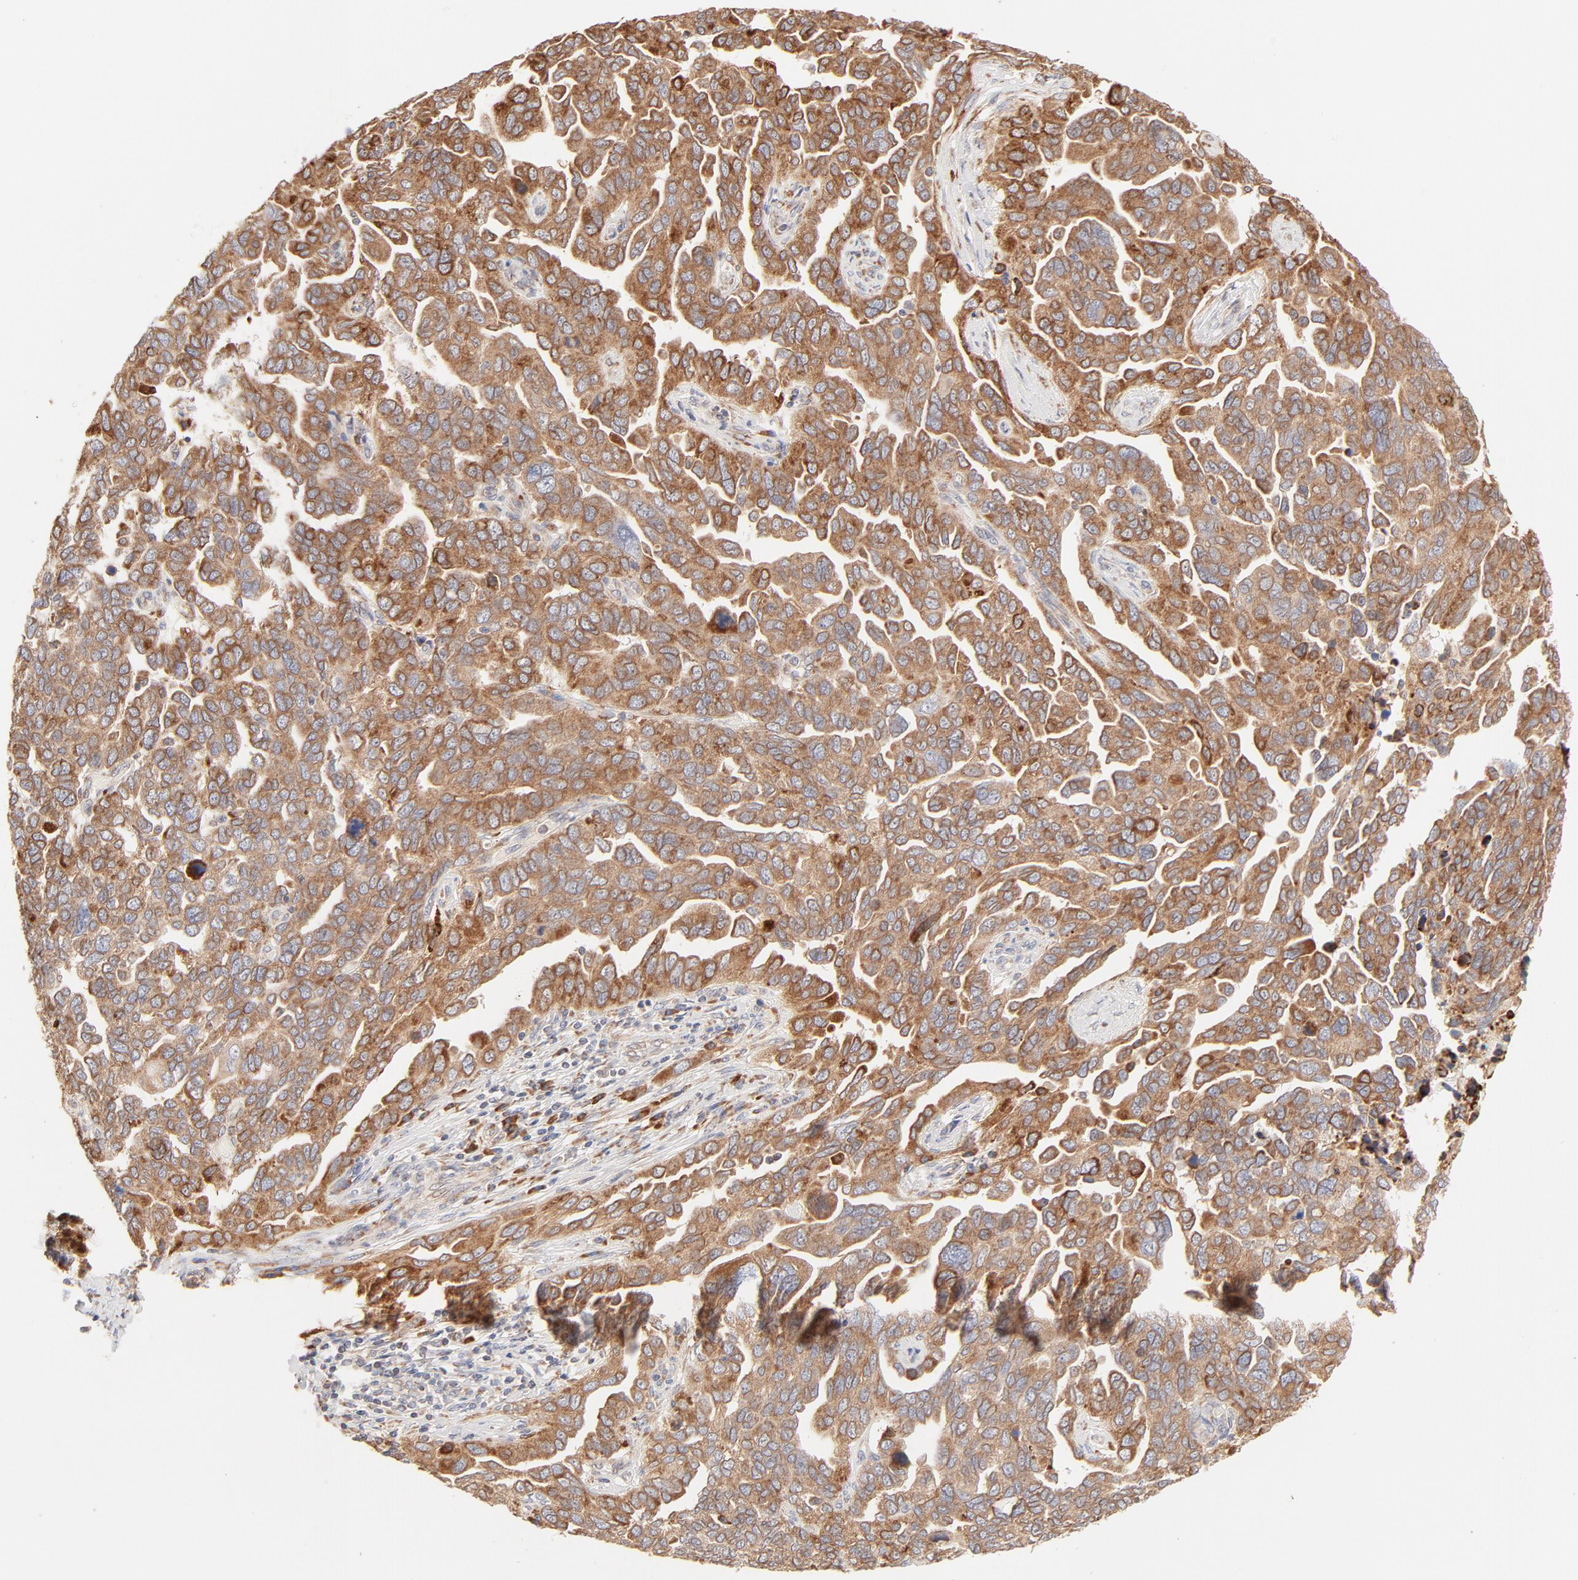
{"staining": {"intensity": "strong", "quantity": ">75%", "location": "cytoplasmic/membranous"}, "tissue": "ovarian cancer", "cell_type": "Tumor cells", "image_type": "cancer", "snomed": [{"axis": "morphology", "description": "Cystadenocarcinoma, serous, NOS"}, {"axis": "topography", "description": "Ovary"}], "caption": "The histopathology image exhibits staining of ovarian cancer, revealing strong cytoplasmic/membranous protein staining (brown color) within tumor cells. Immunohistochemistry stains the protein of interest in brown and the nuclei are stained blue.", "gene": "PARP12", "patient": {"sex": "female", "age": 64}}